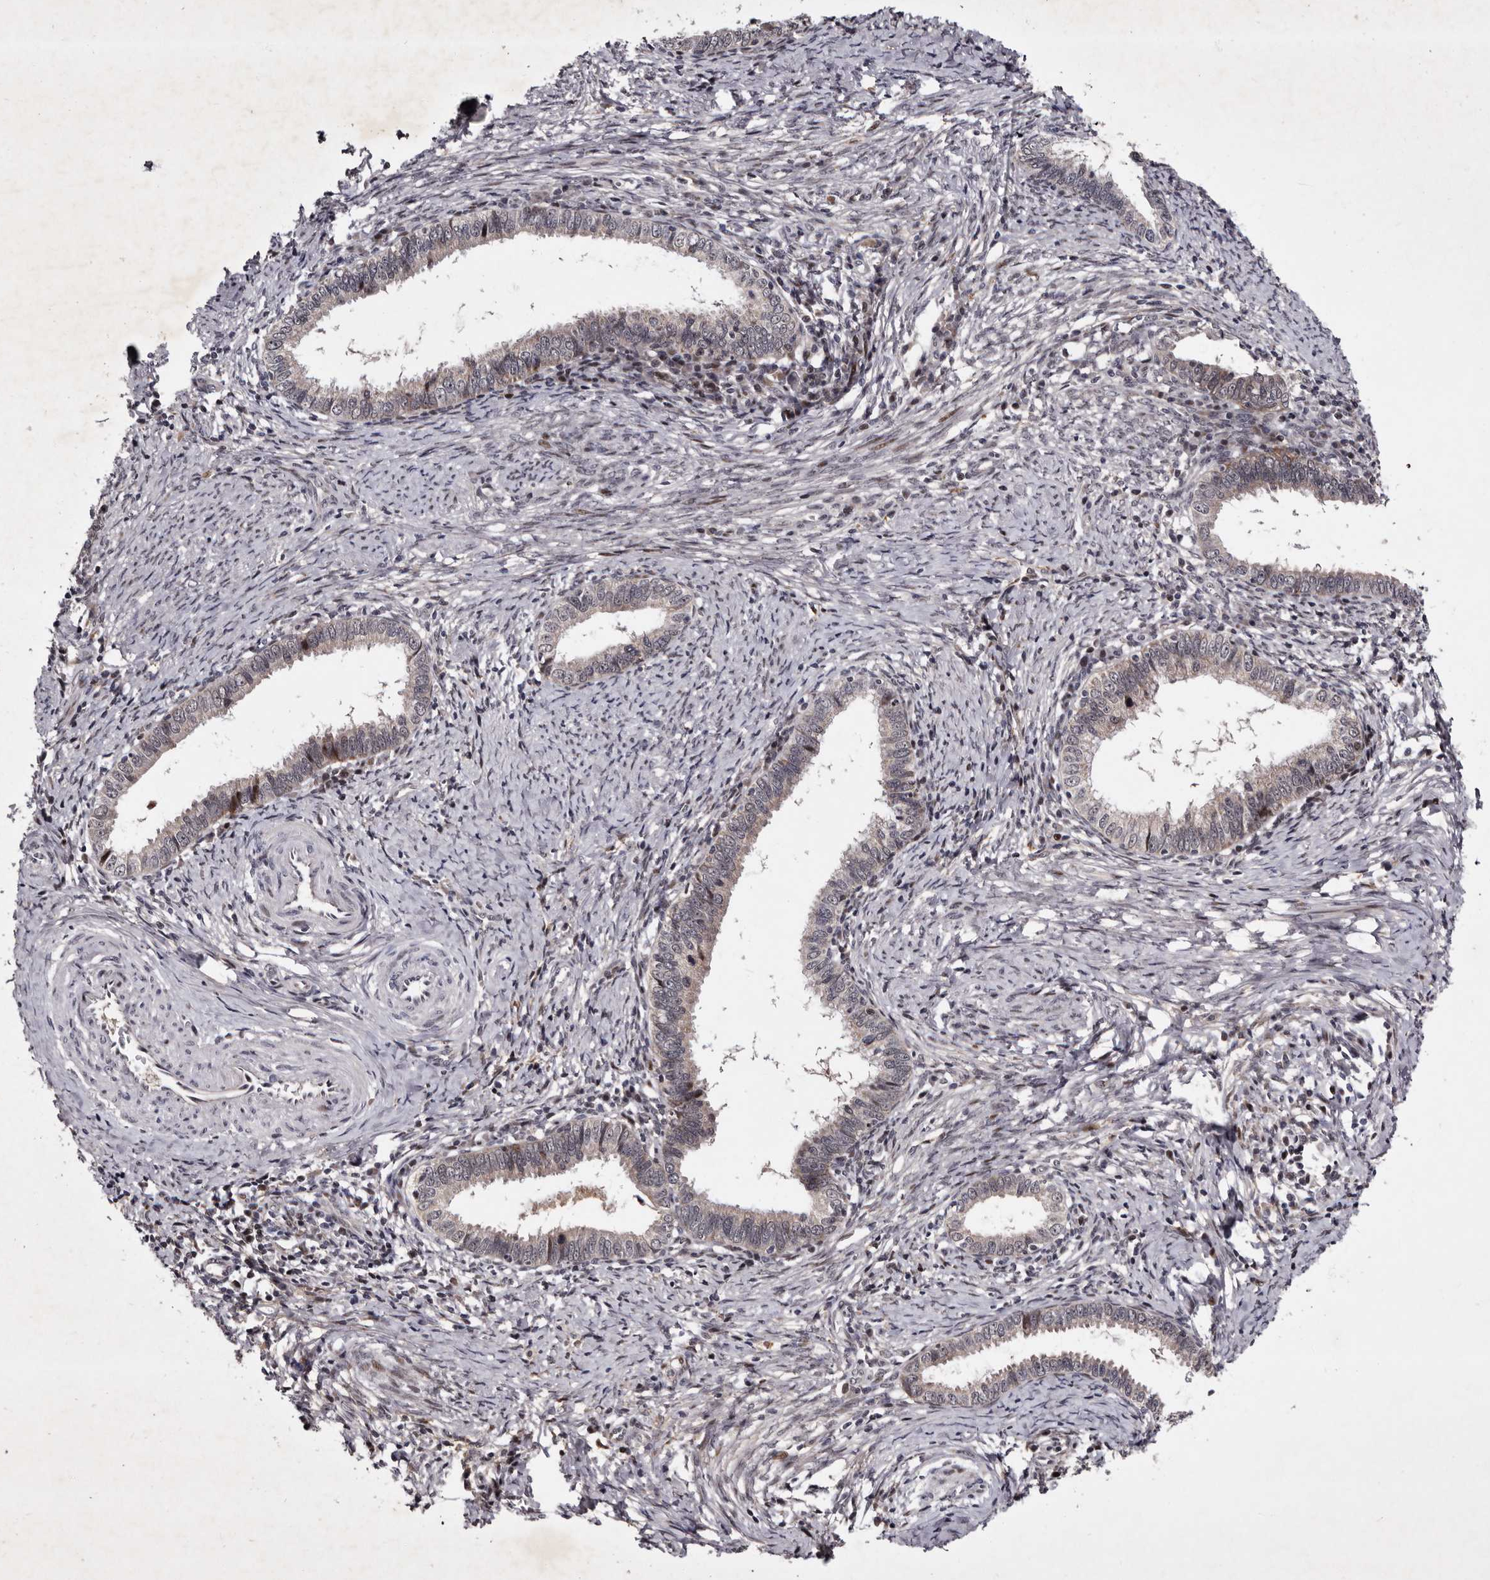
{"staining": {"intensity": "negative", "quantity": "none", "location": "none"}, "tissue": "cervical cancer", "cell_type": "Tumor cells", "image_type": "cancer", "snomed": [{"axis": "morphology", "description": "Adenocarcinoma, NOS"}, {"axis": "topography", "description": "Cervix"}], "caption": "High magnification brightfield microscopy of cervical cancer stained with DAB (brown) and counterstained with hematoxylin (blue): tumor cells show no significant positivity.", "gene": "TNKS", "patient": {"sex": "female", "age": 36}}